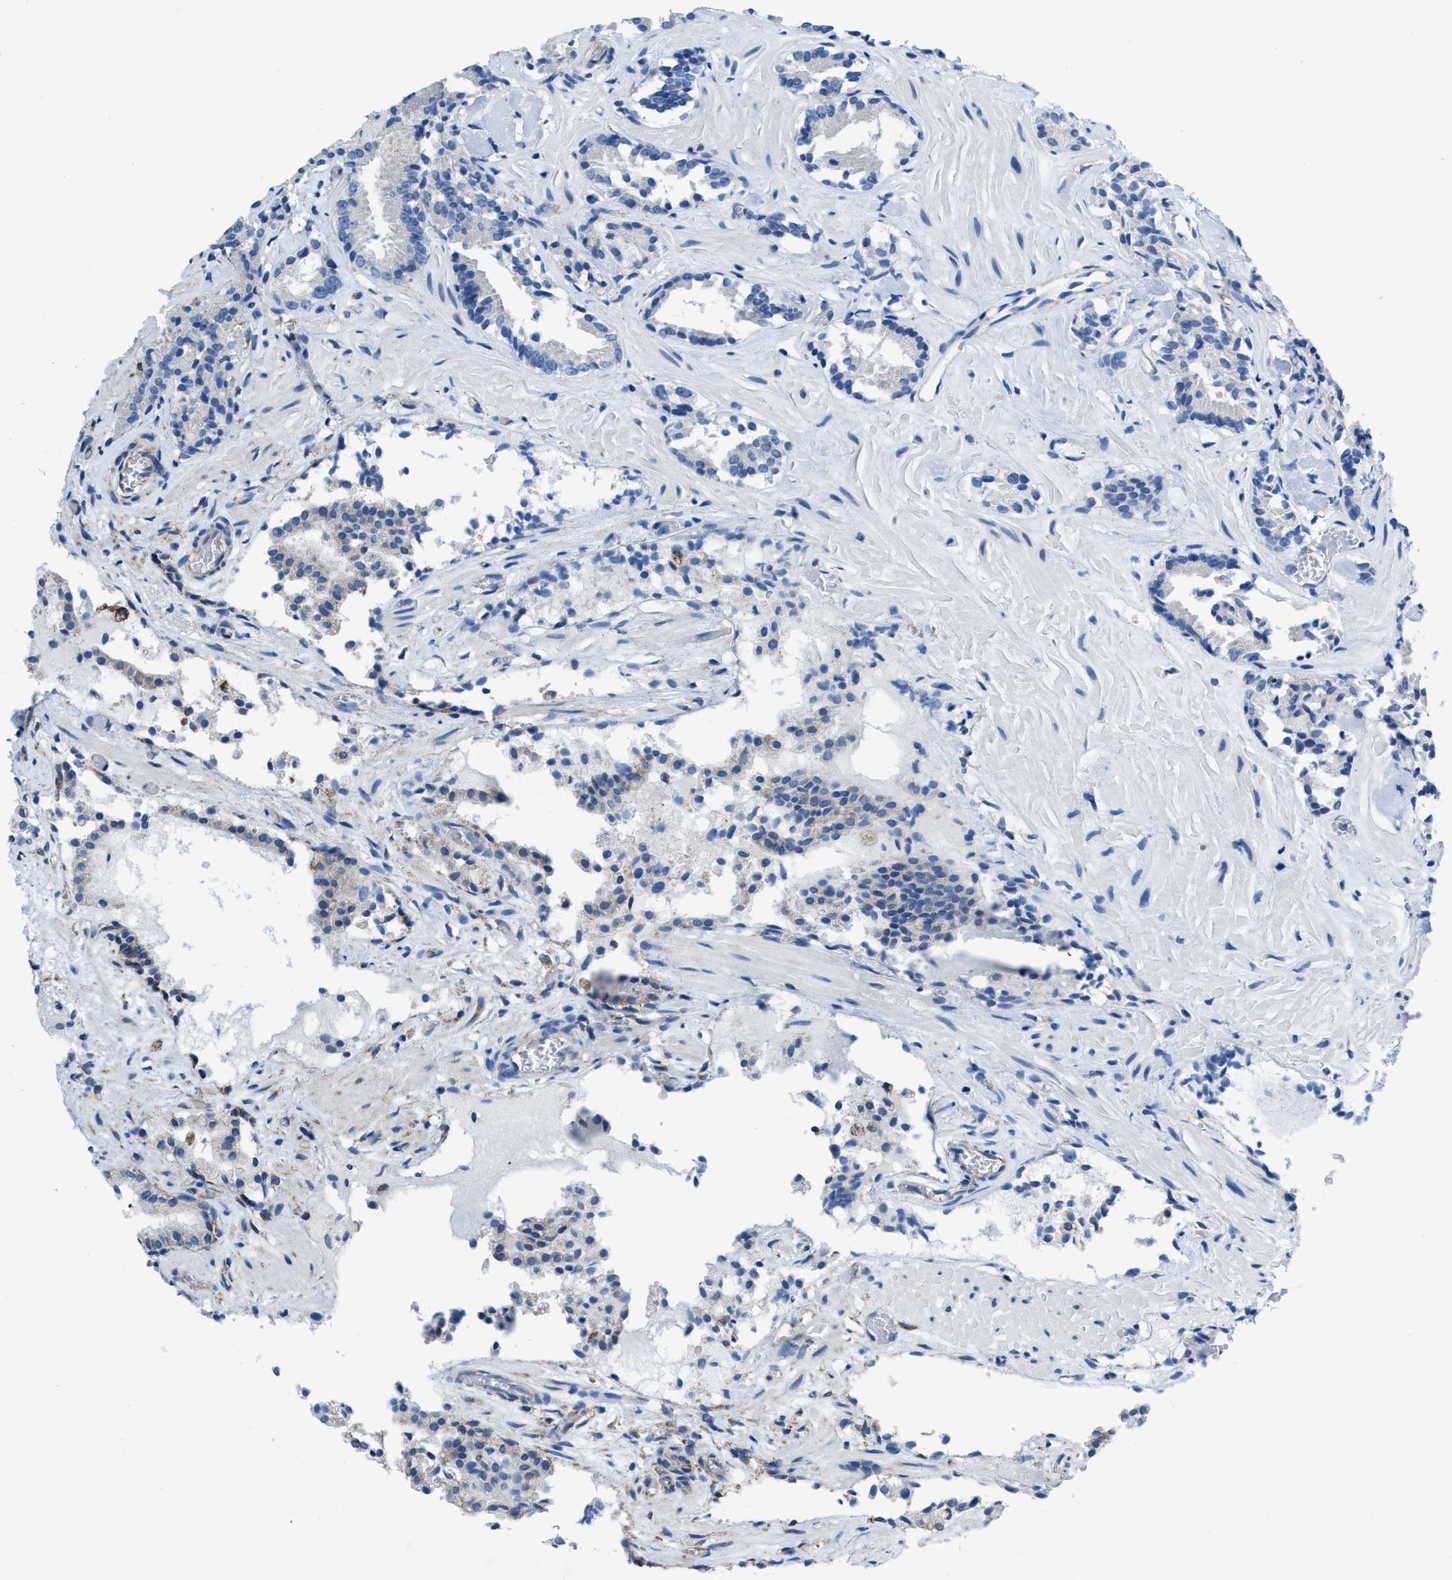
{"staining": {"intensity": "negative", "quantity": "none", "location": "none"}, "tissue": "prostate cancer", "cell_type": "Tumor cells", "image_type": "cancer", "snomed": [{"axis": "morphology", "description": "Adenocarcinoma, Low grade"}, {"axis": "topography", "description": "Prostate"}], "caption": "DAB (3,3'-diaminobenzidine) immunohistochemical staining of prostate adenocarcinoma (low-grade) displays no significant positivity in tumor cells.", "gene": "DOLPP1", "patient": {"sex": "male", "age": 51}}